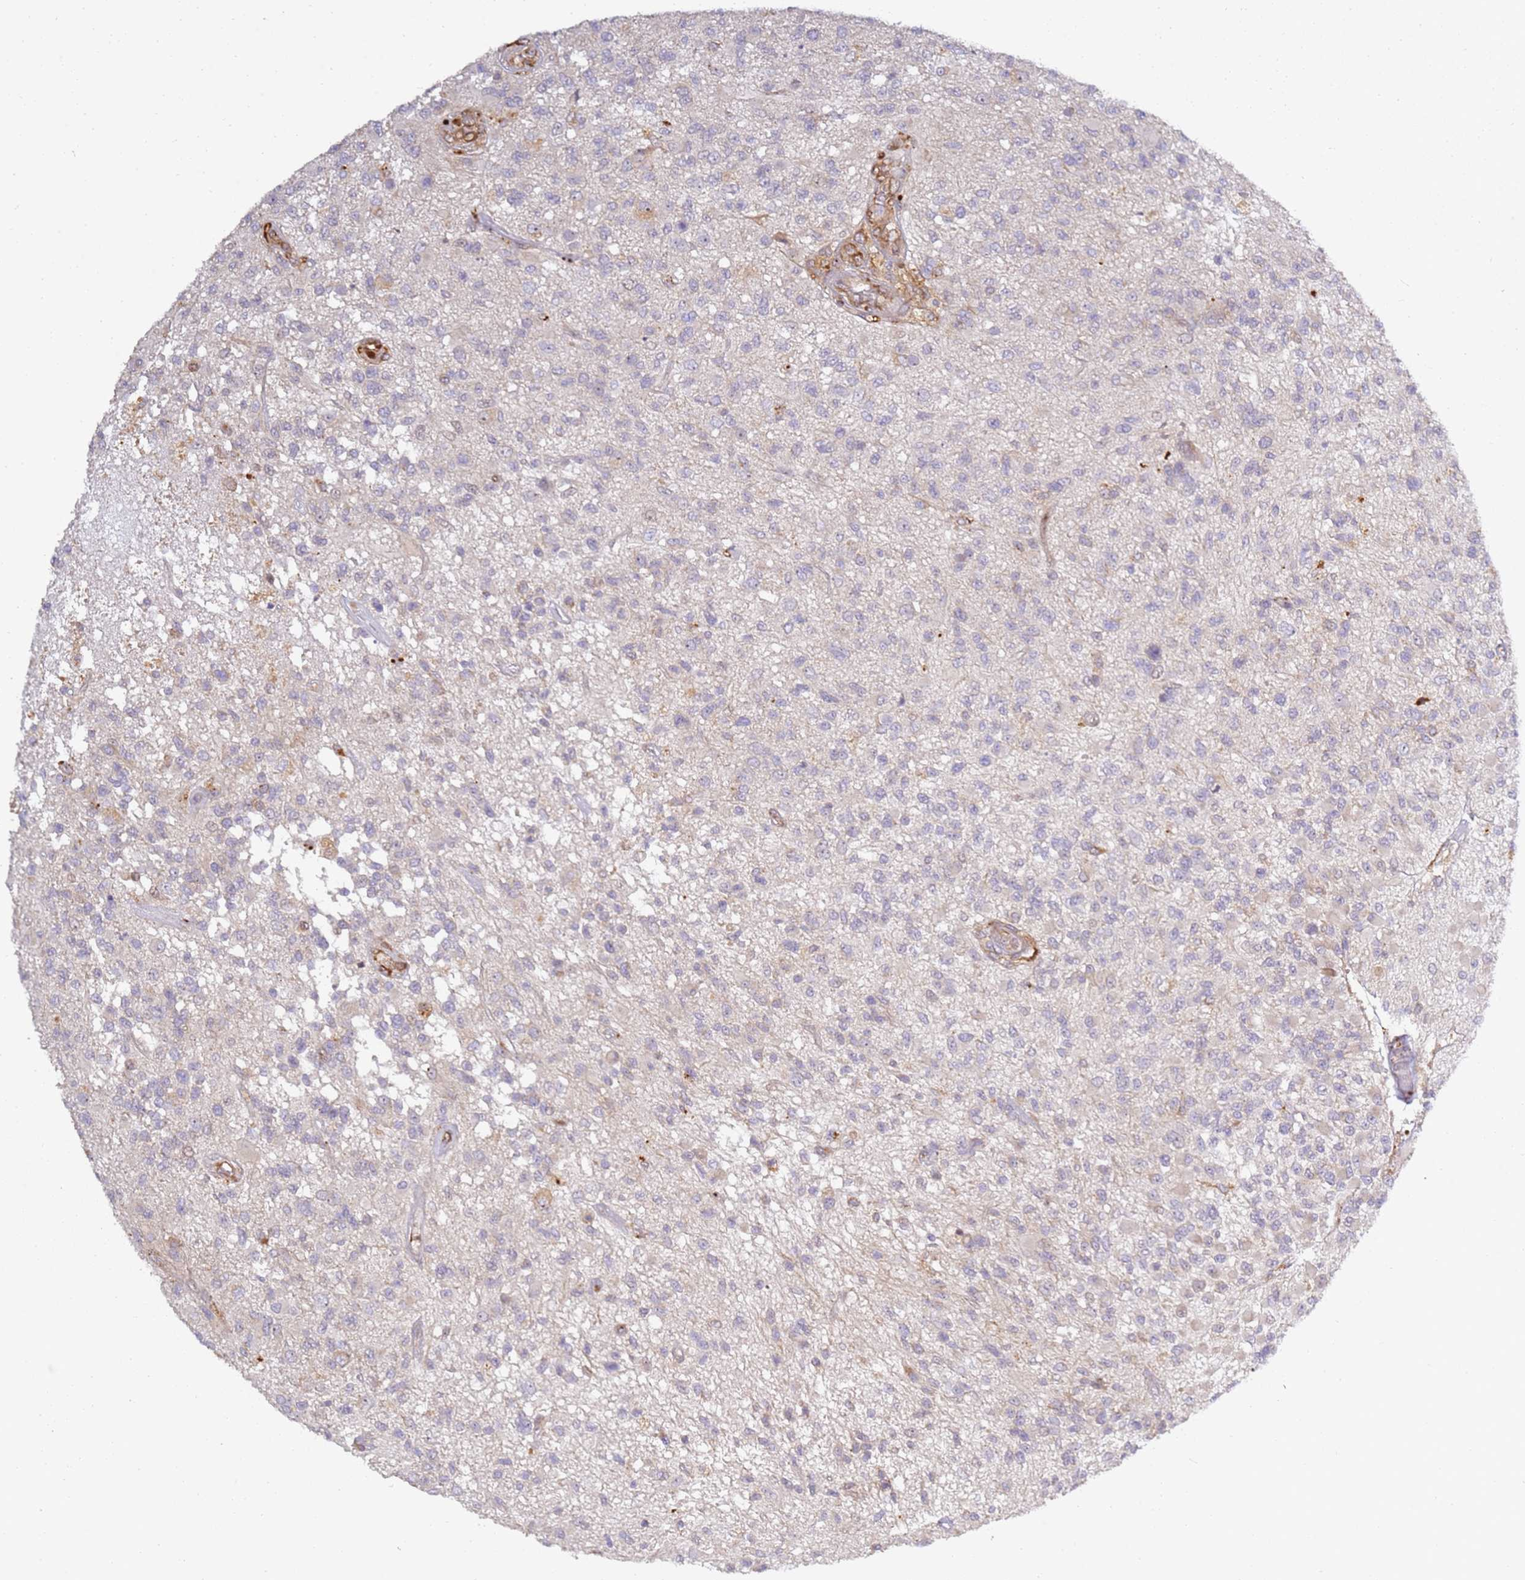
{"staining": {"intensity": "negative", "quantity": "none", "location": "none"}, "tissue": "glioma", "cell_type": "Tumor cells", "image_type": "cancer", "snomed": [{"axis": "morphology", "description": "Glioma, malignant, High grade"}, {"axis": "morphology", "description": "Glioblastoma, NOS"}, {"axis": "topography", "description": "Brain"}], "caption": "High power microscopy histopathology image of an IHC image of malignant glioma (high-grade), revealing no significant staining in tumor cells.", "gene": "GRAP", "patient": {"sex": "male", "age": 60}}